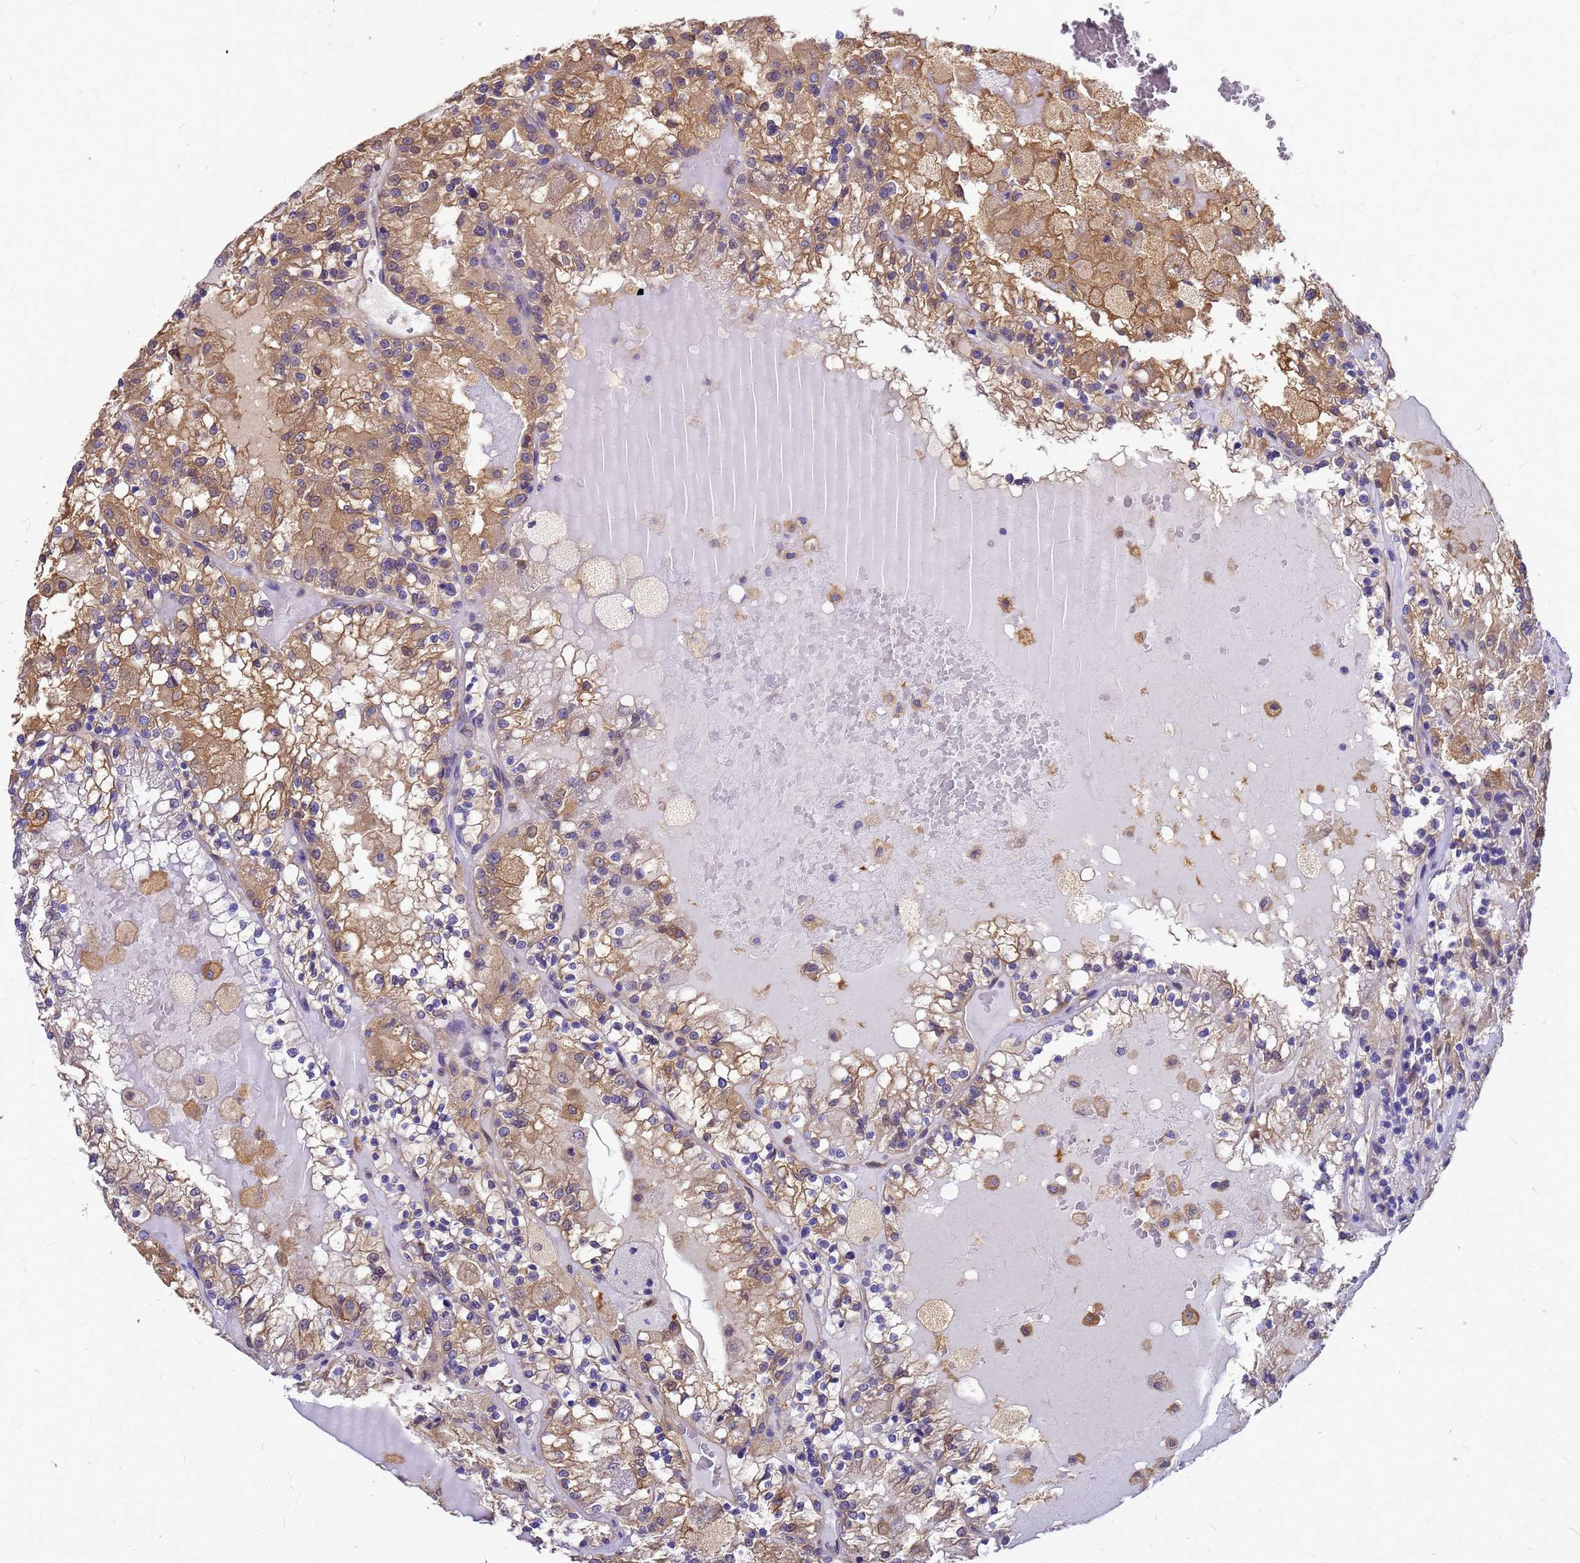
{"staining": {"intensity": "moderate", "quantity": "25%-75%", "location": "cytoplasmic/membranous"}, "tissue": "renal cancer", "cell_type": "Tumor cells", "image_type": "cancer", "snomed": [{"axis": "morphology", "description": "Adenocarcinoma, NOS"}, {"axis": "topography", "description": "Kidney"}], "caption": "A histopathology image of renal adenocarcinoma stained for a protein shows moderate cytoplasmic/membranous brown staining in tumor cells. Using DAB (3,3'-diaminobenzidine) (brown) and hematoxylin (blue) stains, captured at high magnification using brightfield microscopy.", "gene": "GID4", "patient": {"sex": "female", "age": 56}}